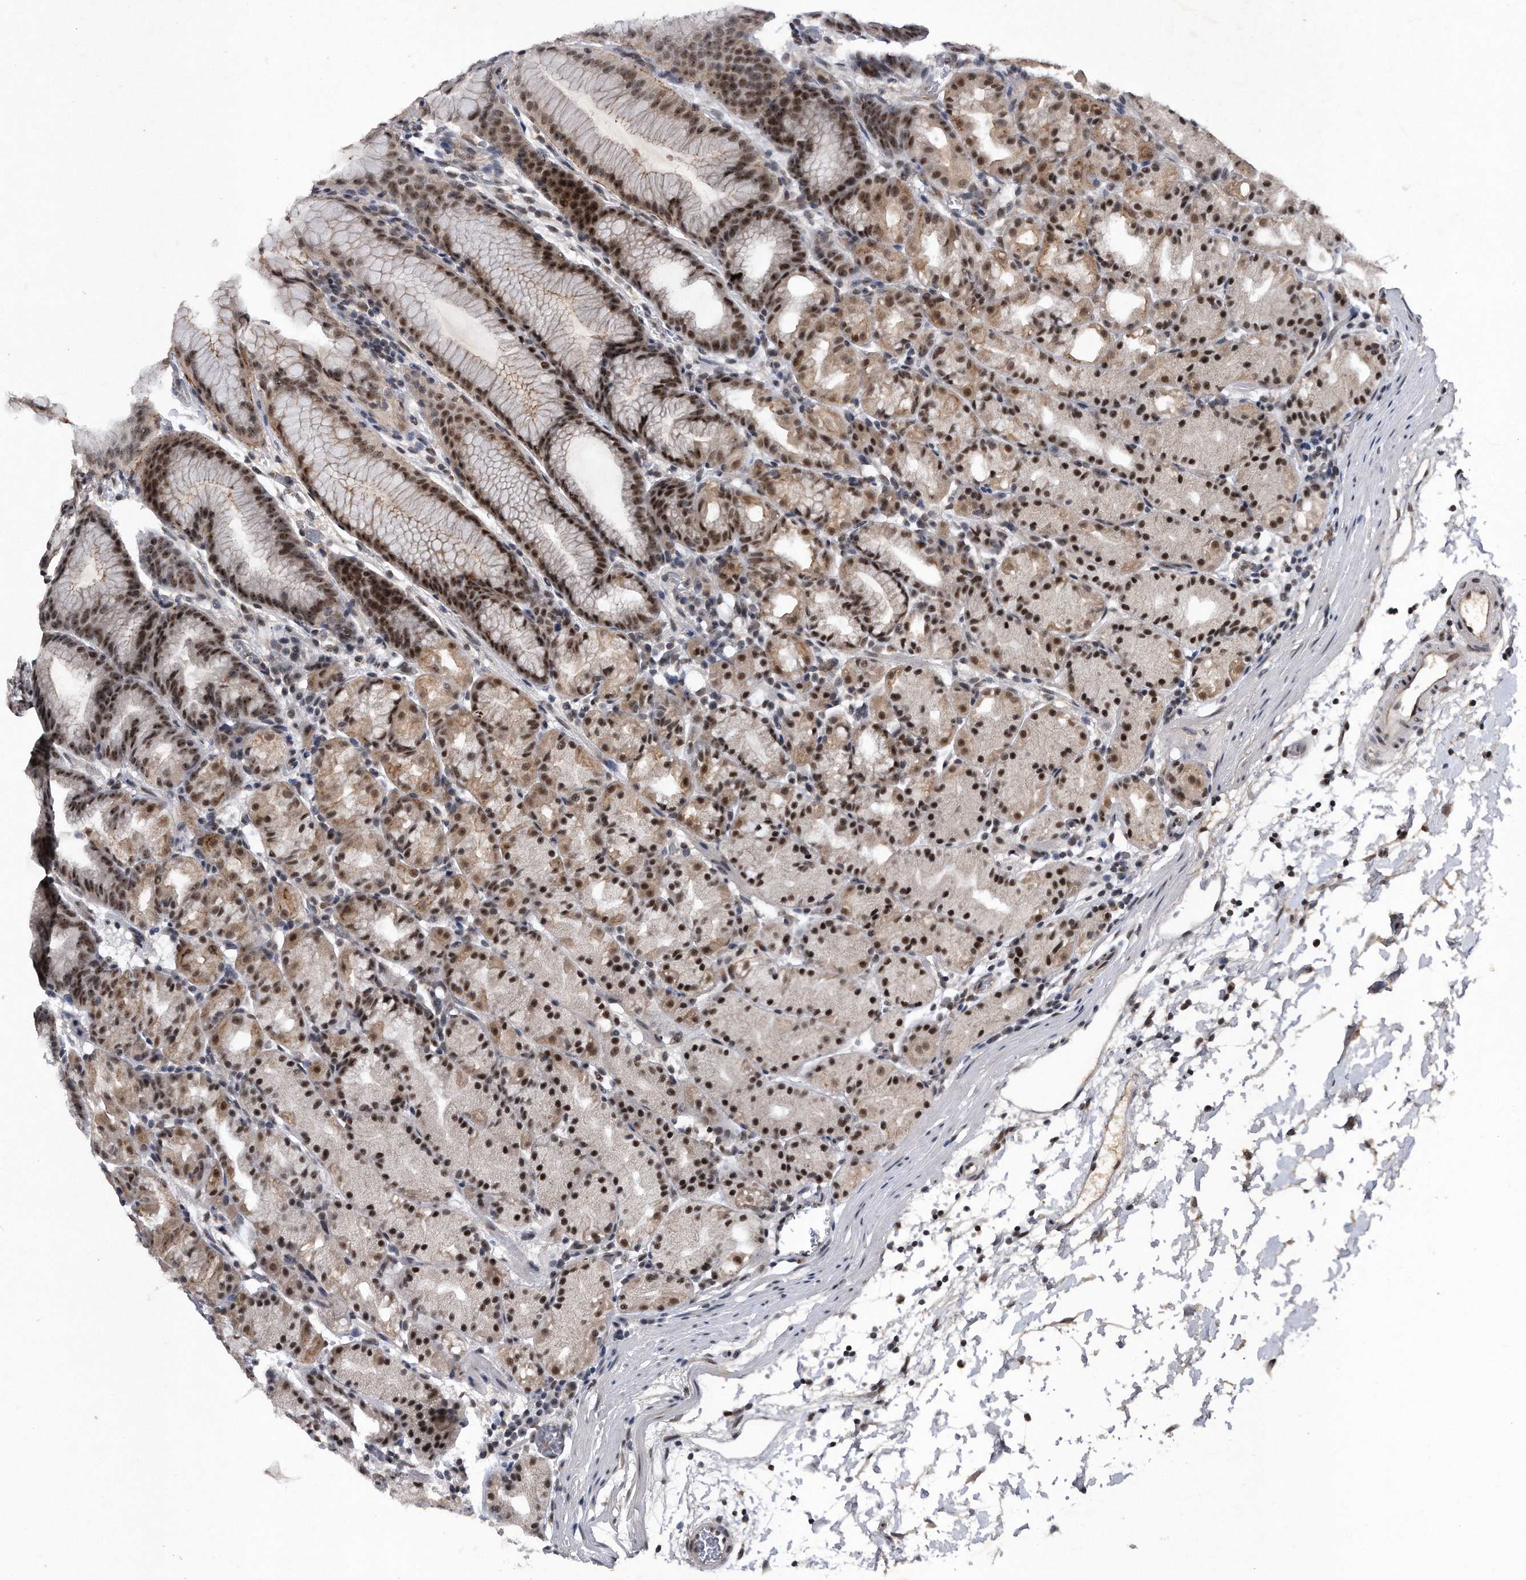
{"staining": {"intensity": "strong", "quantity": "25%-75%", "location": "cytoplasmic/membranous,nuclear"}, "tissue": "stomach", "cell_type": "Glandular cells", "image_type": "normal", "snomed": [{"axis": "morphology", "description": "Normal tissue, NOS"}, {"axis": "topography", "description": "Stomach, upper"}], "caption": "The histopathology image displays immunohistochemical staining of normal stomach. There is strong cytoplasmic/membranous,nuclear staining is appreciated in approximately 25%-75% of glandular cells.", "gene": "VIRMA", "patient": {"sex": "male", "age": 48}}